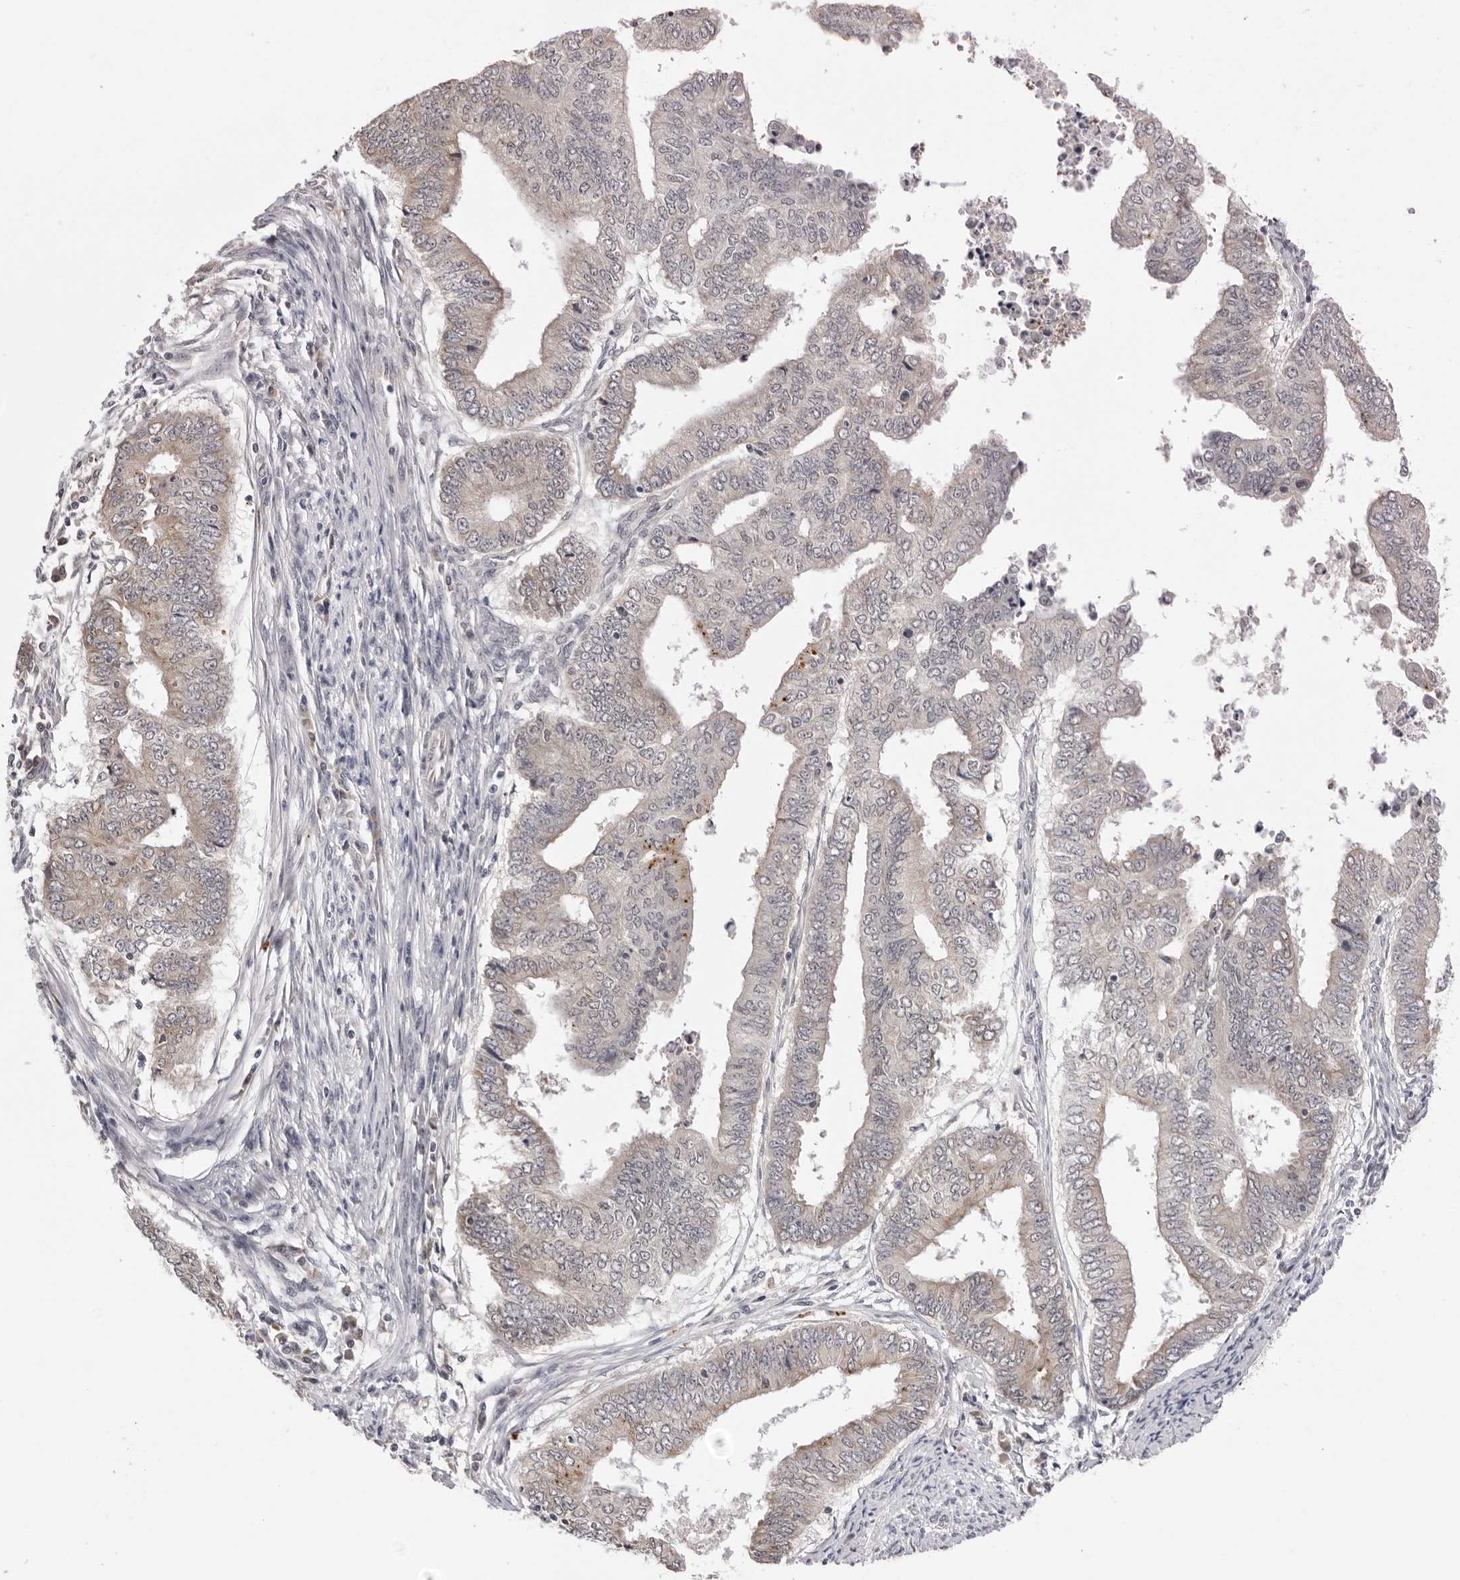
{"staining": {"intensity": "negative", "quantity": "none", "location": "none"}, "tissue": "endometrial cancer", "cell_type": "Tumor cells", "image_type": "cancer", "snomed": [{"axis": "morphology", "description": "Polyp, NOS"}, {"axis": "morphology", "description": "Adenocarcinoma, NOS"}, {"axis": "morphology", "description": "Adenoma, NOS"}, {"axis": "topography", "description": "Endometrium"}], "caption": "IHC histopathology image of human endometrial cancer (adenocarcinoma) stained for a protein (brown), which shows no positivity in tumor cells. (Immunohistochemistry (ihc), brightfield microscopy, high magnification).", "gene": "PRUNE1", "patient": {"sex": "female", "age": 79}}